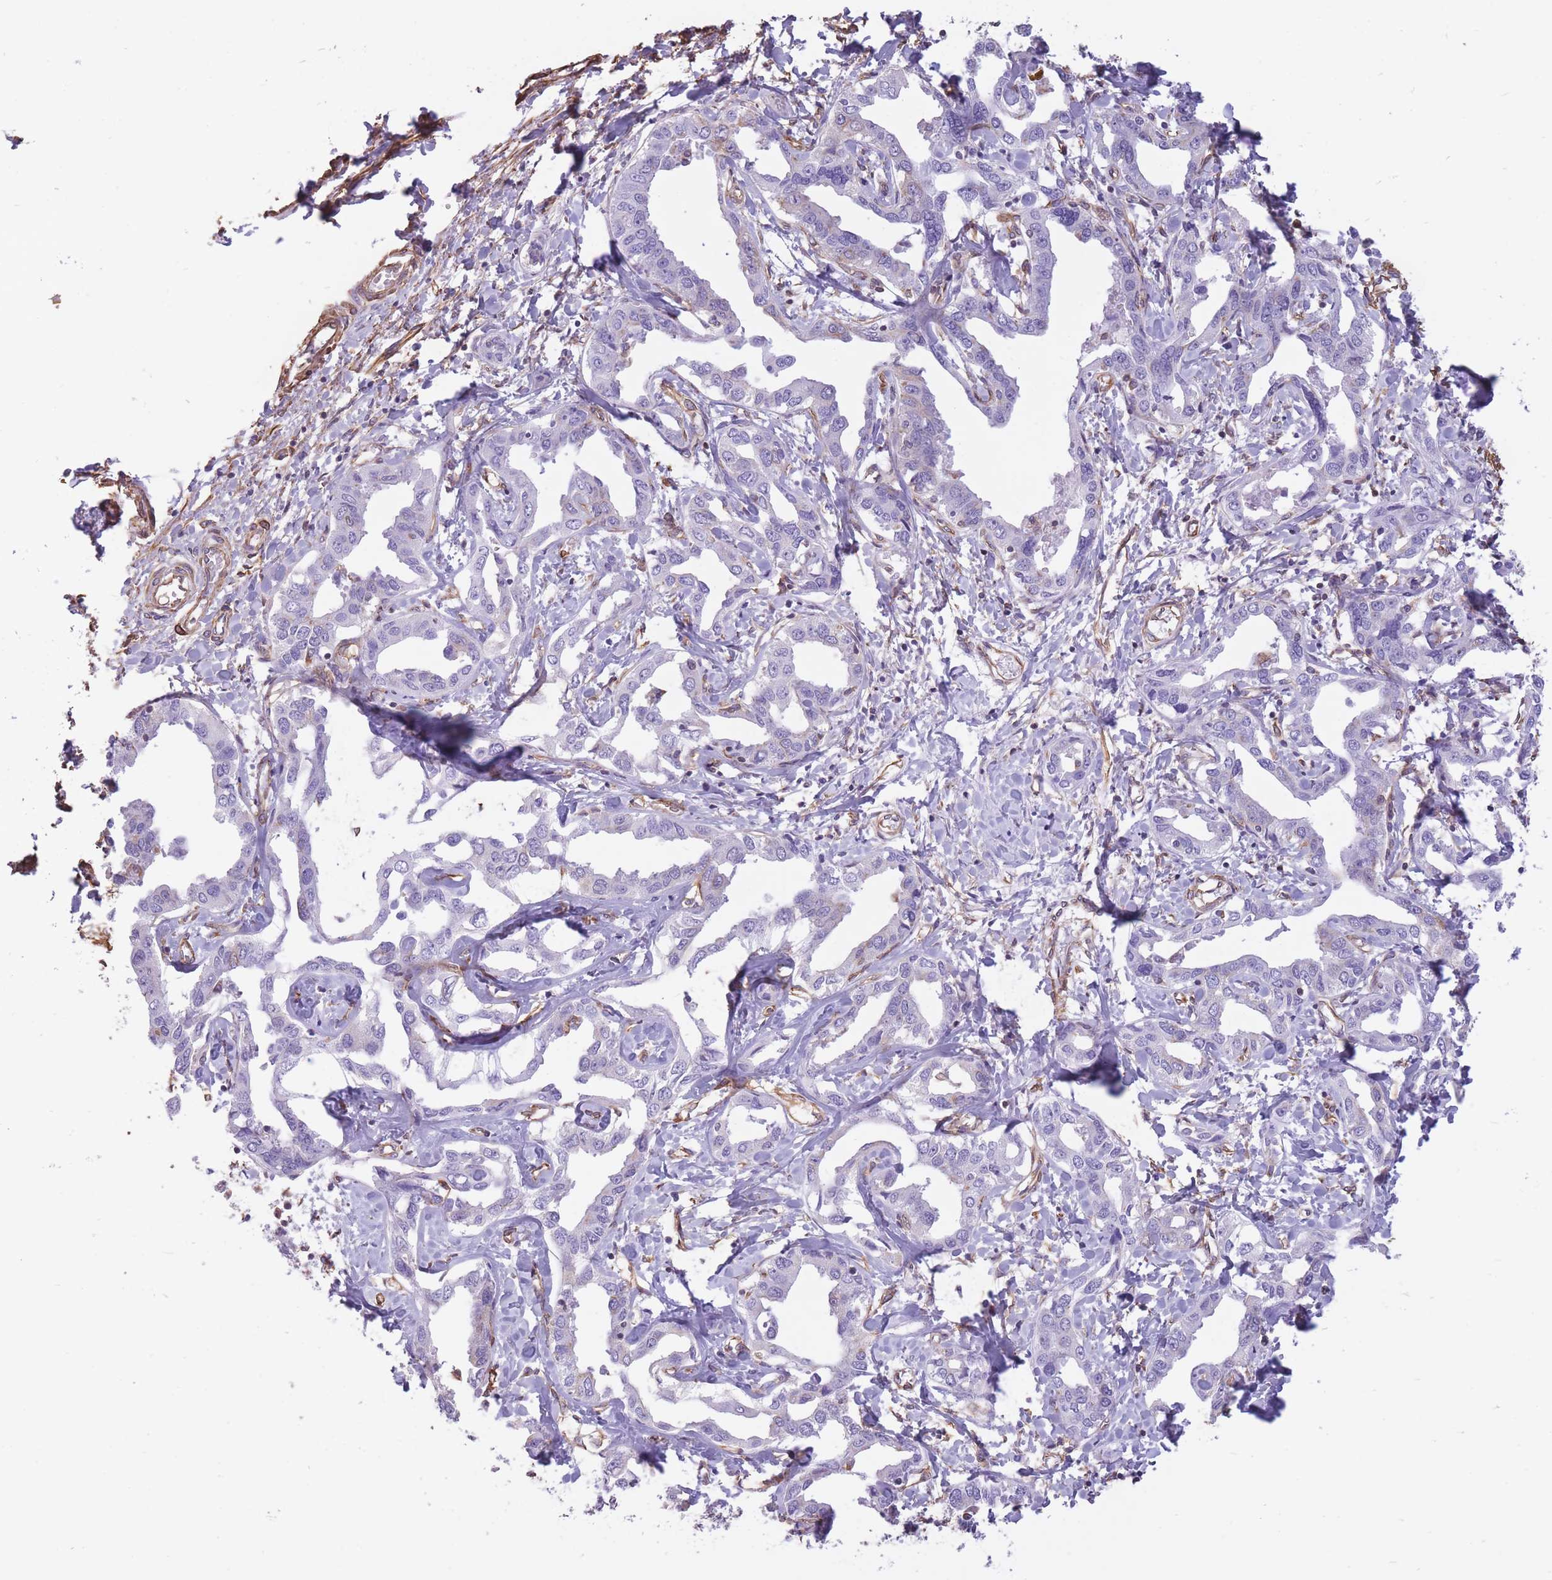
{"staining": {"intensity": "negative", "quantity": "none", "location": "none"}, "tissue": "liver cancer", "cell_type": "Tumor cells", "image_type": "cancer", "snomed": [{"axis": "morphology", "description": "Cholangiocarcinoma"}, {"axis": "topography", "description": "Liver"}], "caption": "The histopathology image shows no significant expression in tumor cells of cholangiocarcinoma (liver).", "gene": "ADD1", "patient": {"sex": "male", "age": 59}}